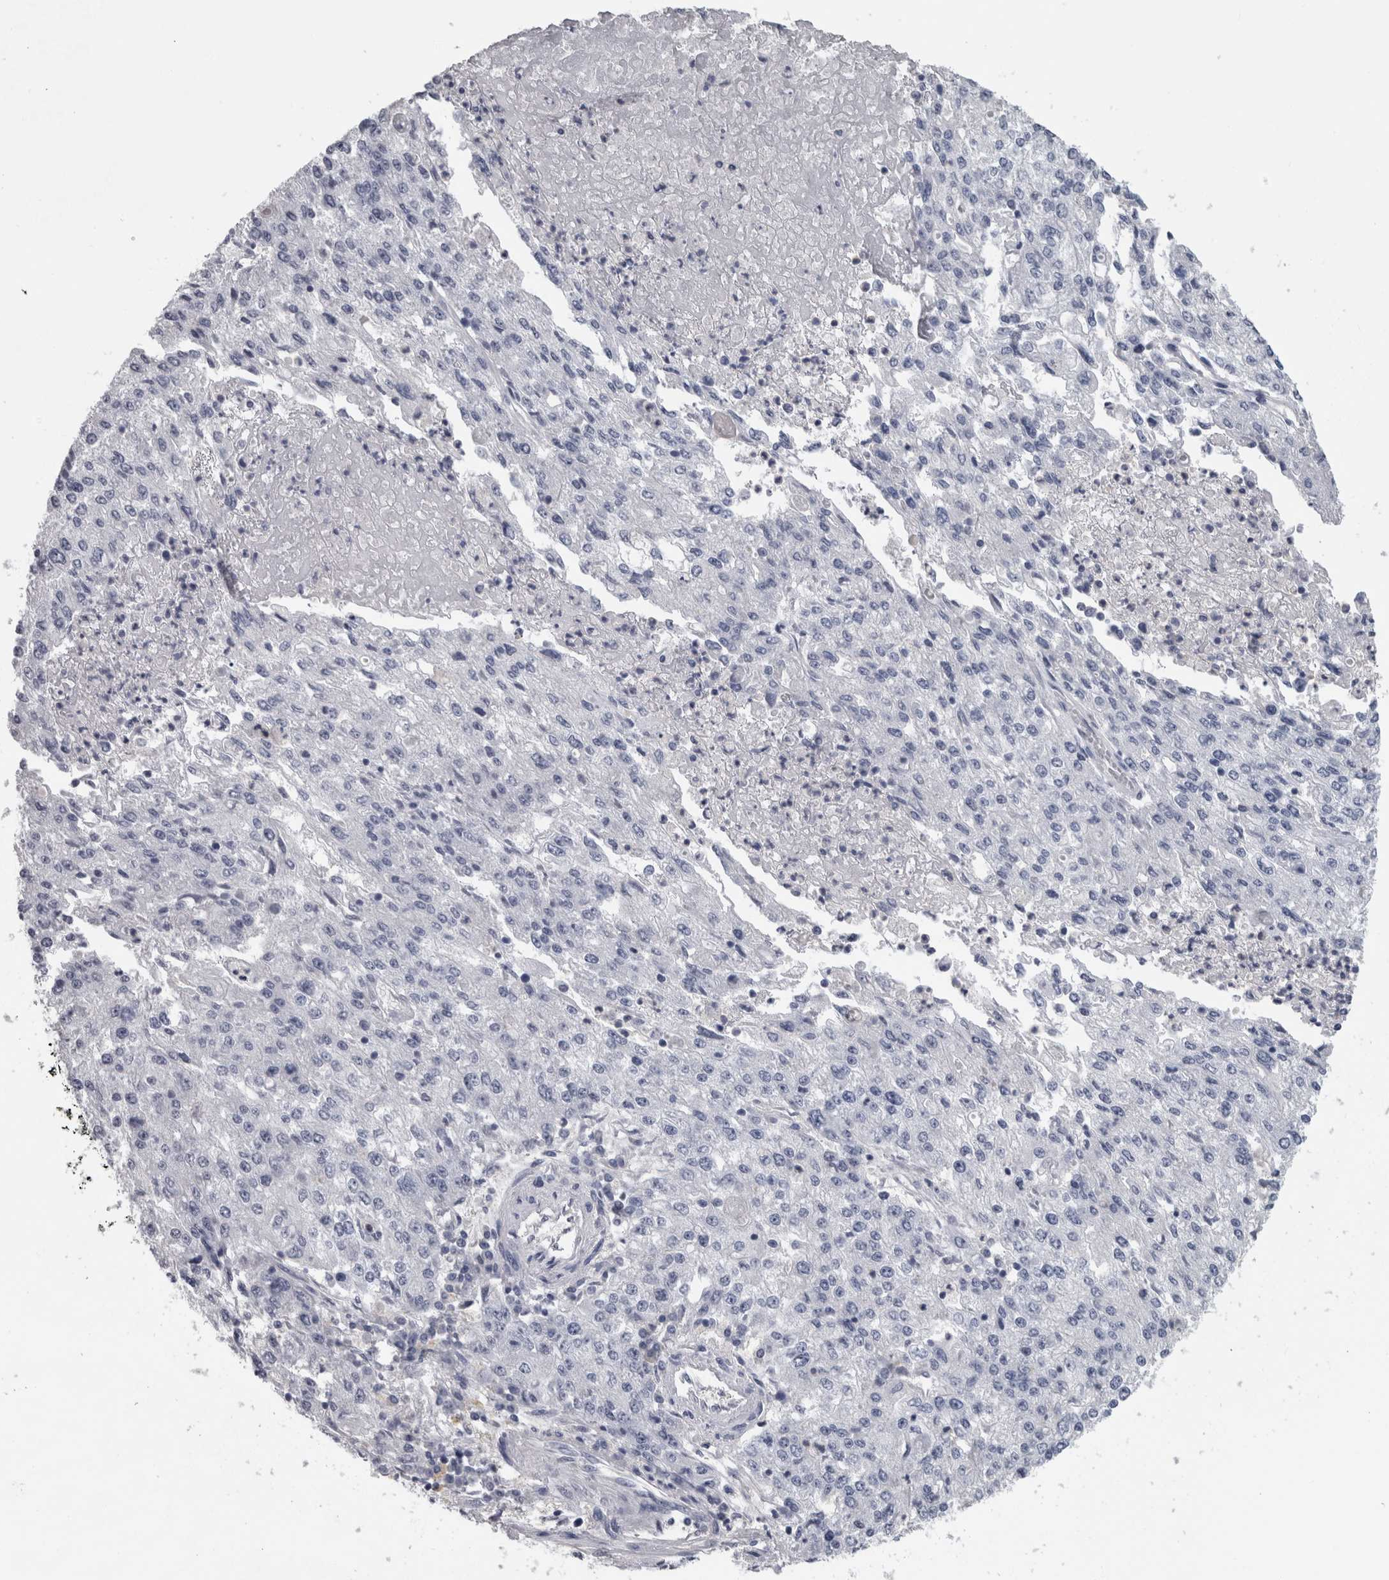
{"staining": {"intensity": "negative", "quantity": "none", "location": "none"}, "tissue": "endometrial cancer", "cell_type": "Tumor cells", "image_type": "cancer", "snomed": [{"axis": "morphology", "description": "Adenocarcinoma, NOS"}, {"axis": "topography", "description": "Endometrium"}], "caption": "Immunohistochemistry photomicrograph of adenocarcinoma (endometrial) stained for a protein (brown), which displays no staining in tumor cells. Brightfield microscopy of IHC stained with DAB (3,3'-diaminobenzidine) (brown) and hematoxylin (blue), captured at high magnification.", "gene": "NAPRT", "patient": {"sex": "female", "age": 49}}